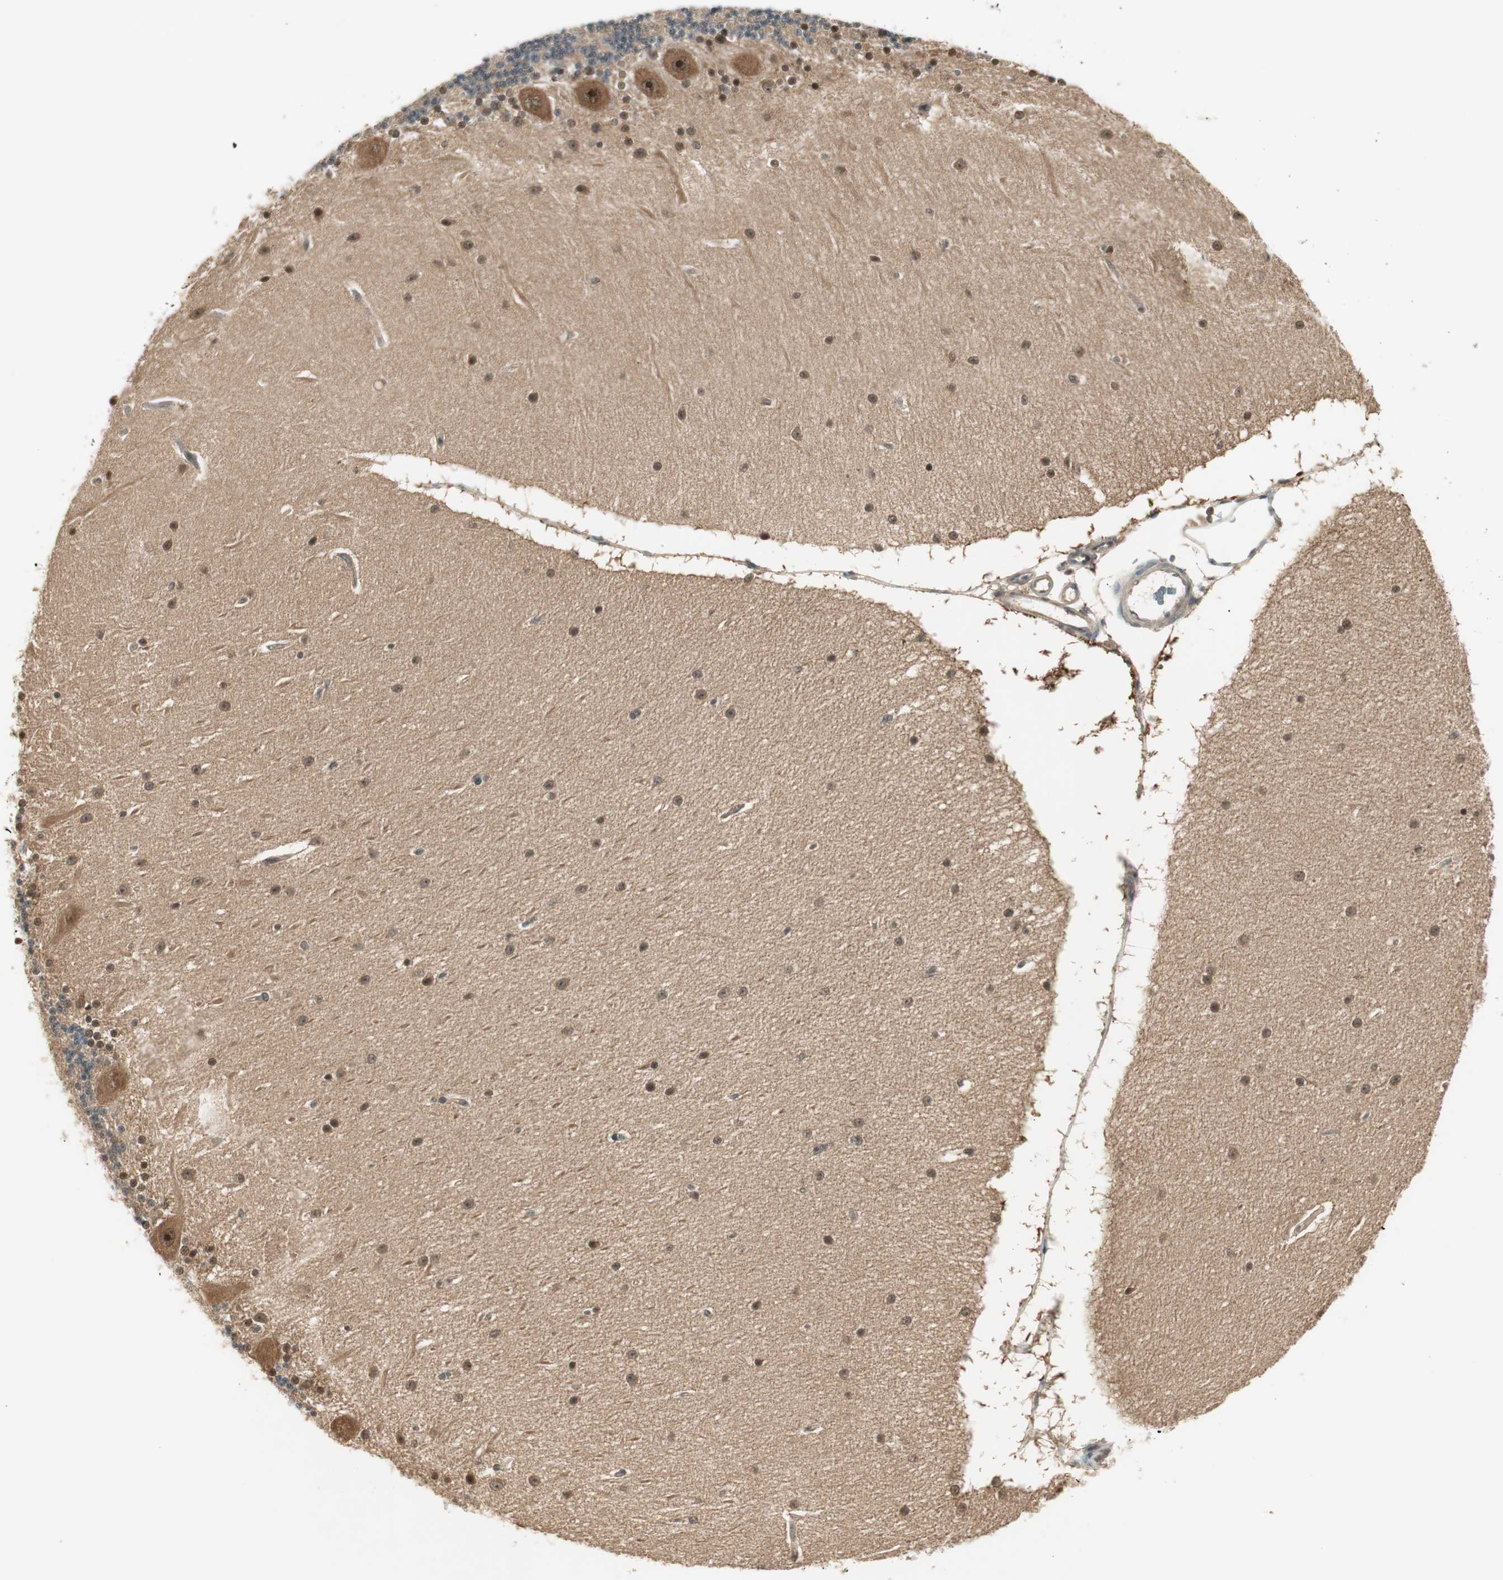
{"staining": {"intensity": "weak", "quantity": "25%-75%", "location": "cytoplasmic/membranous"}, "tissue": "cerebellum", "cell_type": "Cells in granular layer", "image_type": "normal", "snomed": [{"axis": "morphology", "description": "Normal tissue, NOS"}, {"axis": "topography", "description": "Cerebellum"}], "caption": "A high-resolution photomicrograph shows immunohistochemistry staining of unremarkable cerebellum, which shows weak cytoplasmic/membranous positivity in about 25%-75% of cells in granular layer.", "gene": "IPO5", "patient": {"sex": "female", "age": 54}}